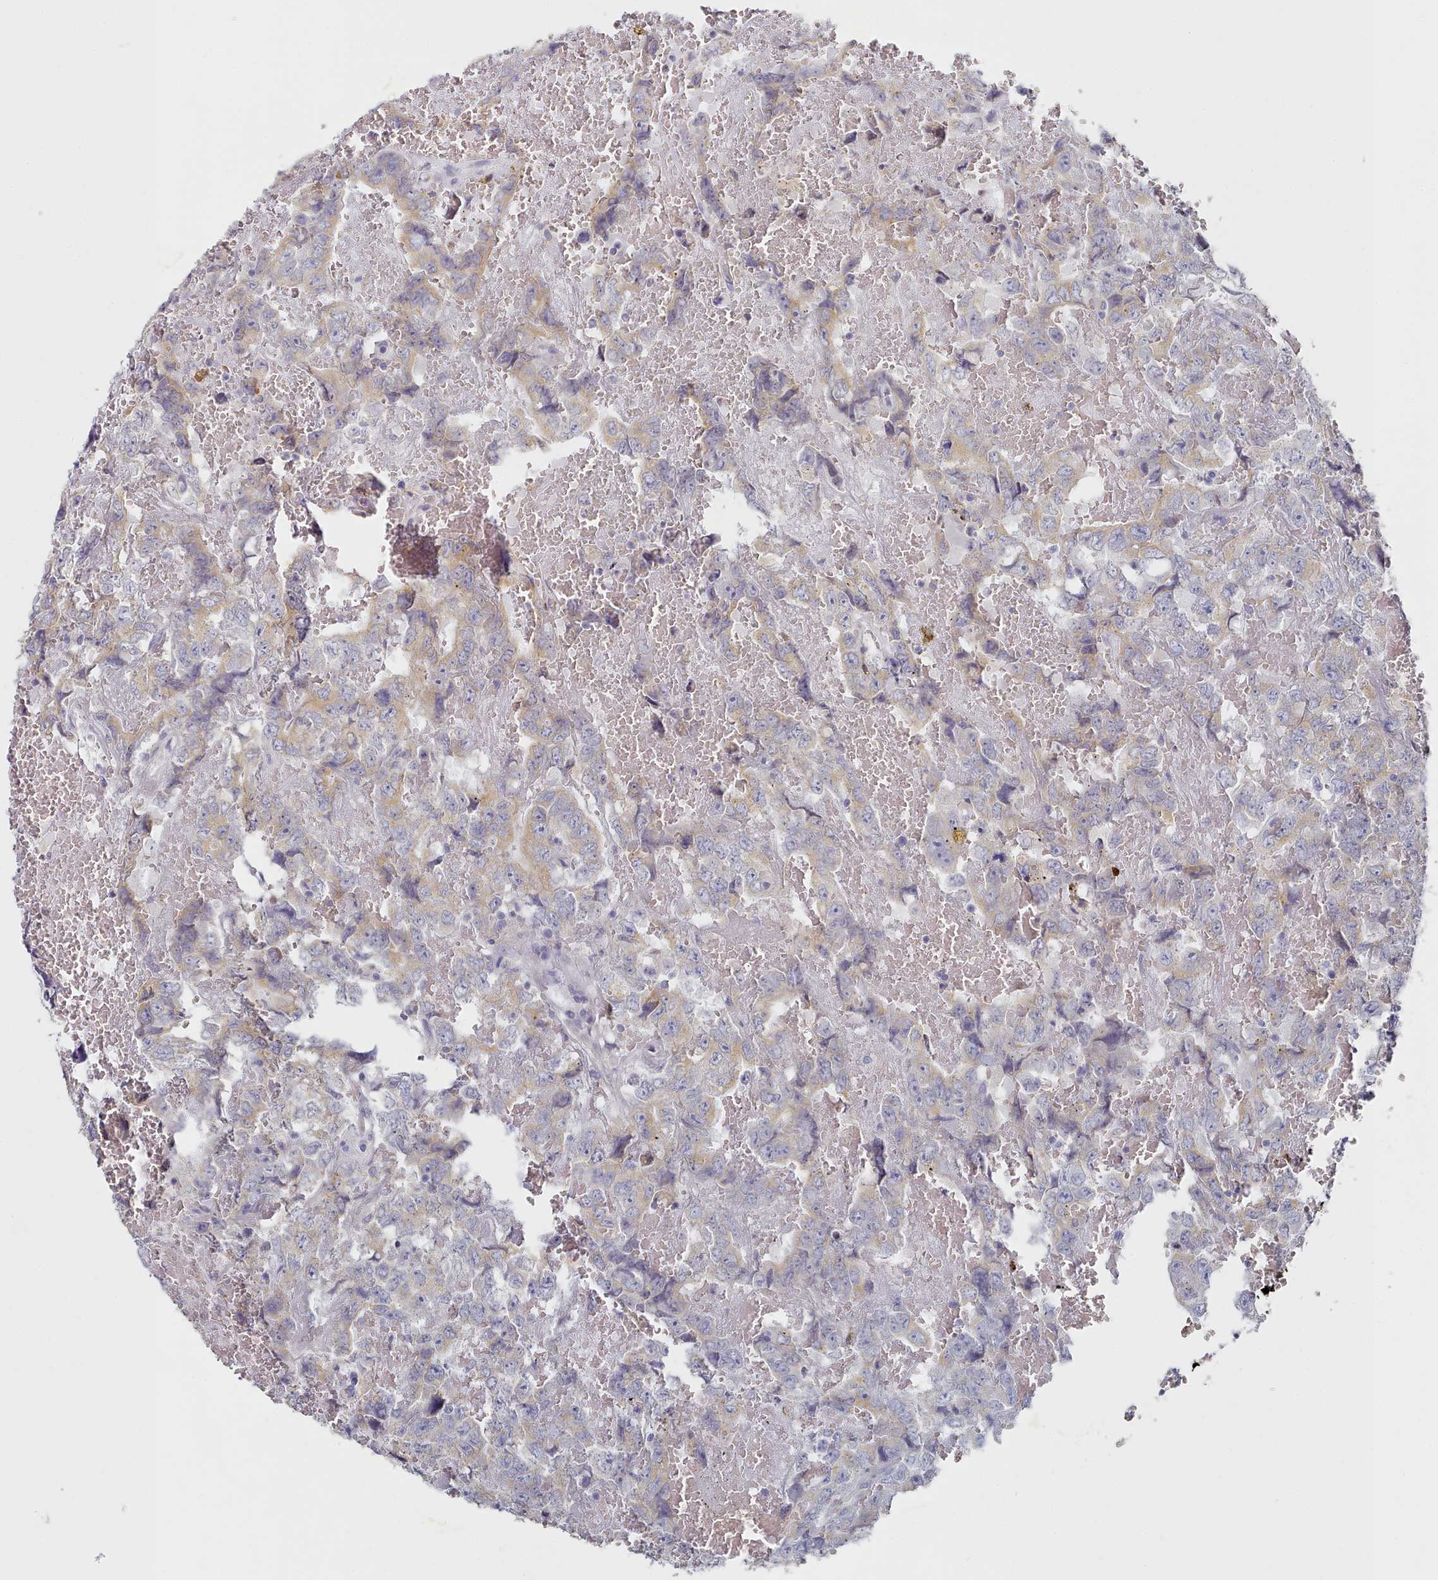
{"staining": {"intensity": "weak", "quantity": ">75%", "location": "cytoplasmic/membranous"}, "tissue": "testis cancer", "cell_type": "Tumor cells", "image_type": "cancer", "snomed": [{"axis": "morphology", "description": "Carcinoma, Embryonal, NOS"}, {"axis": "topography", "description": "Testis"}], "caption": "Testis cancer (embryonal carcinoma) stained for a protein displays weak cytoplasmic/membranous positivity in tumor cells.", "gene": "TYW1B", "patient": {"sex": "male", "age": 45}}